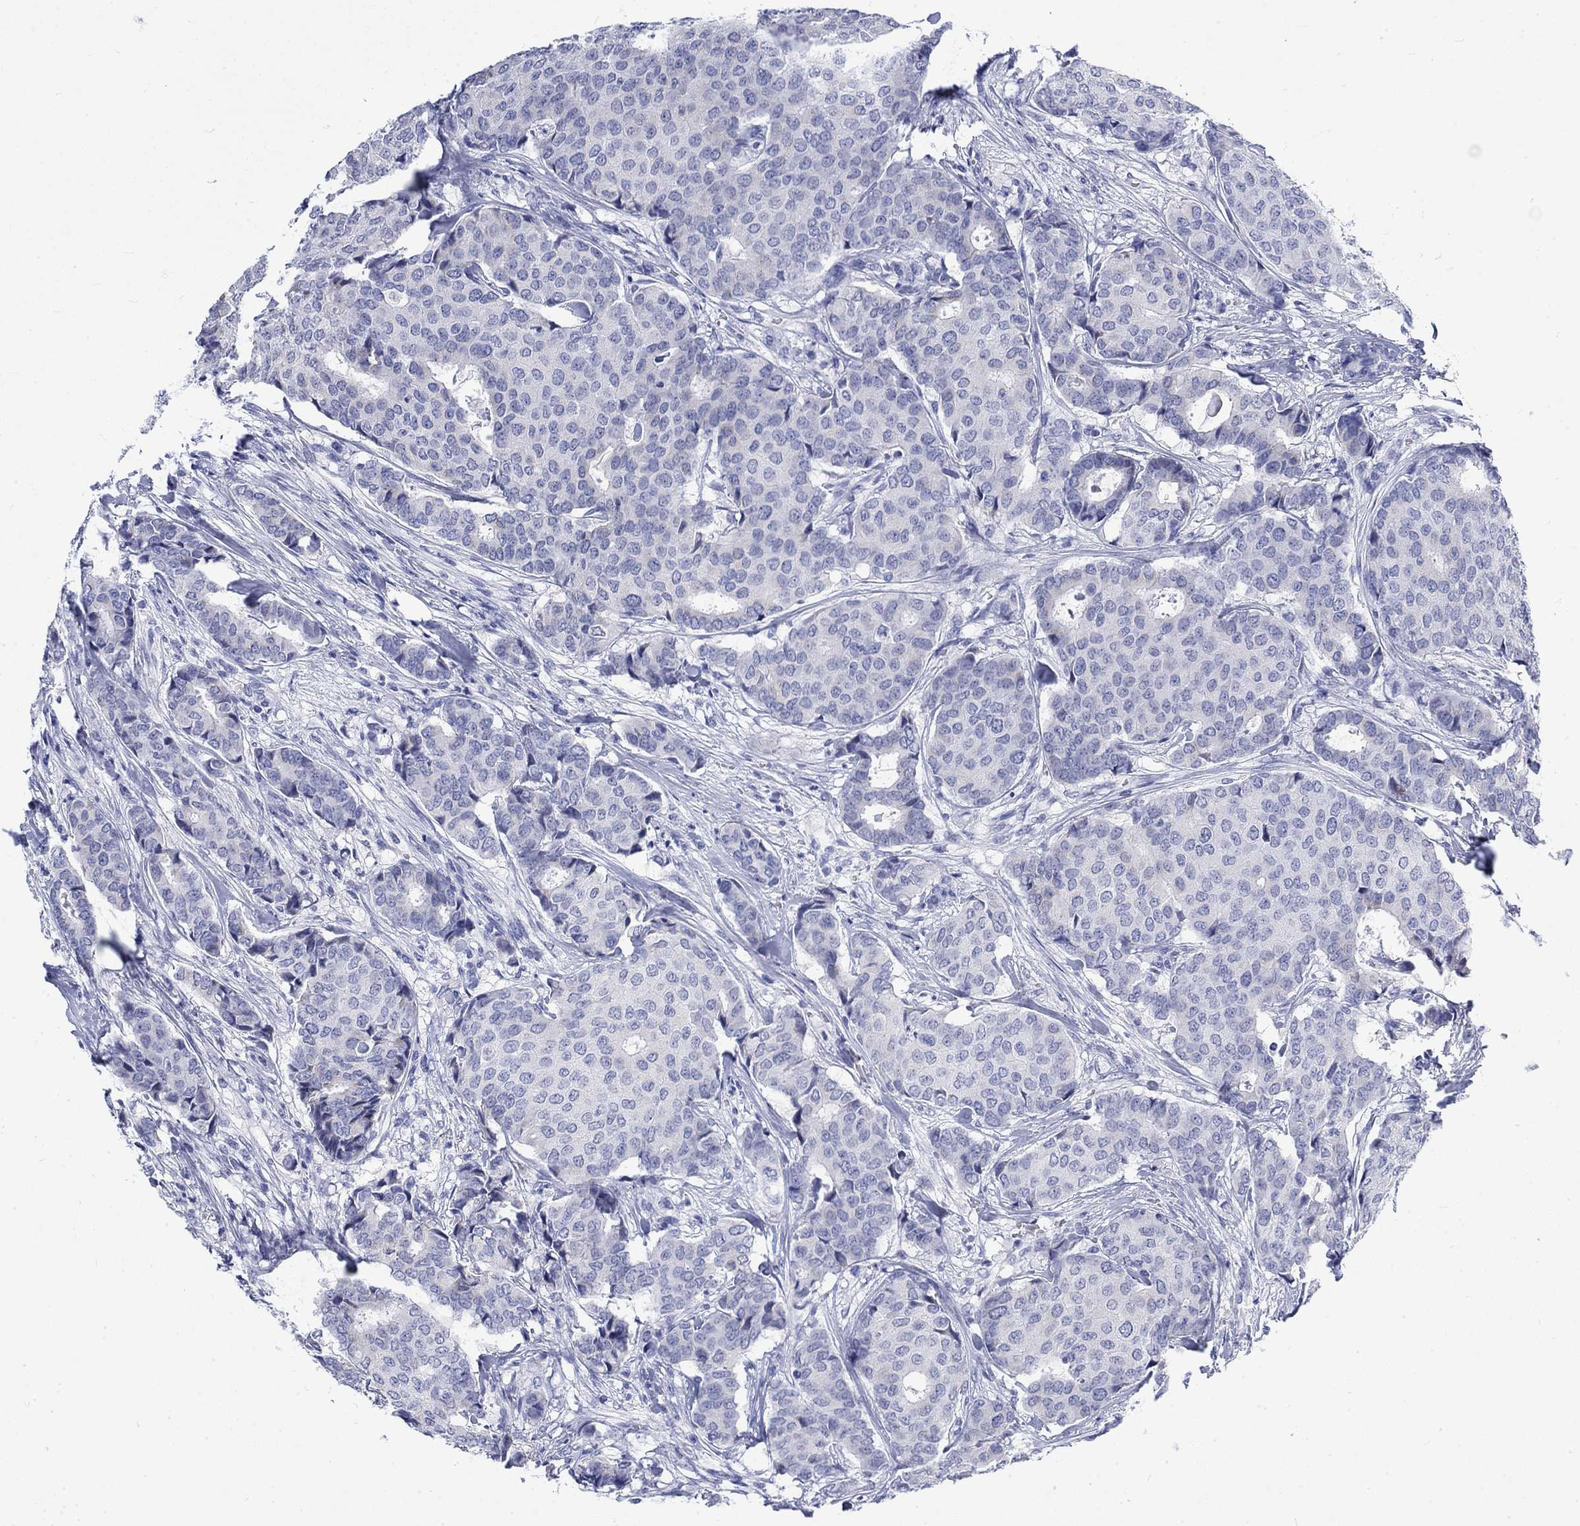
{"staining": {"intensity": "negative", "quantity": "none", "location": "none"}, "tissue": "breast cancer", "cell_type": "Tumor cells", "image_type": "cancer", "snomed": [{"axis": "morphology", "description": "Duct carcinoma"}, {"axis": "topography", "description": "Breast"}], "caption": "Immunohistochemical staining of human infiltrating ductal carcinoma (breast) demonstrates no significant positivity in tumor cells.", "gene": "KRT76", "patient": {"sex": "female", "age": 75}}